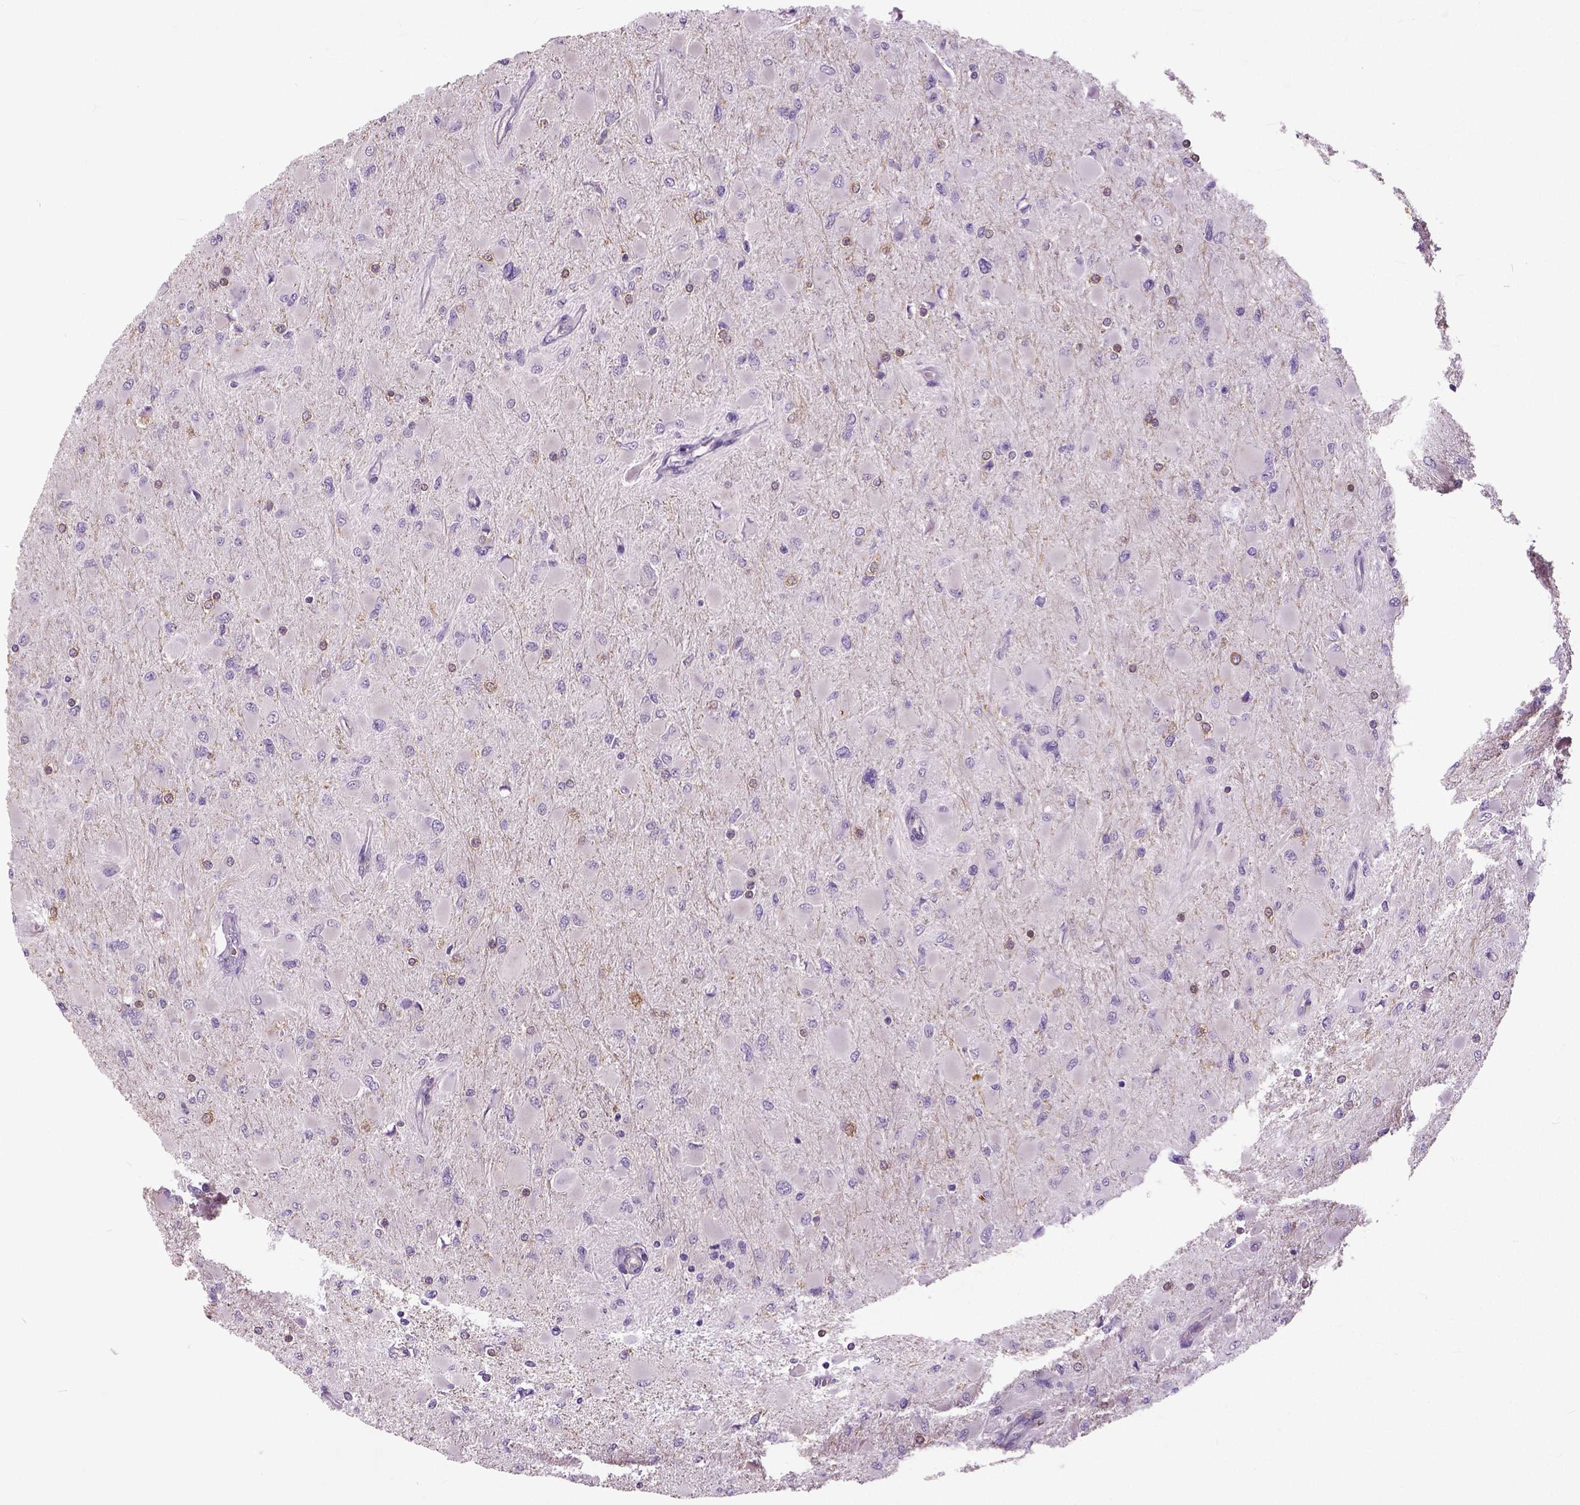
{"staining": {"intensity": "negative", "quantity": "none", "location": "none"}, "tissue": "glioma", "cell_type": "Tumor cells", "image_type": "cancer", "snomed": [{"axis": "morphology", "description": "Glioma, malignant, High grade"}, {"axis": "topography", "description": "Cerebral cortex"}], "caption": "Photomicrograph shows no protein staining in tumor cells of glioma tissue. (Immunohistochemistry, brightfield microscopy, high magnification).", "gene": "NECAB1", "patient": {"sex": "female", "age": 36}}